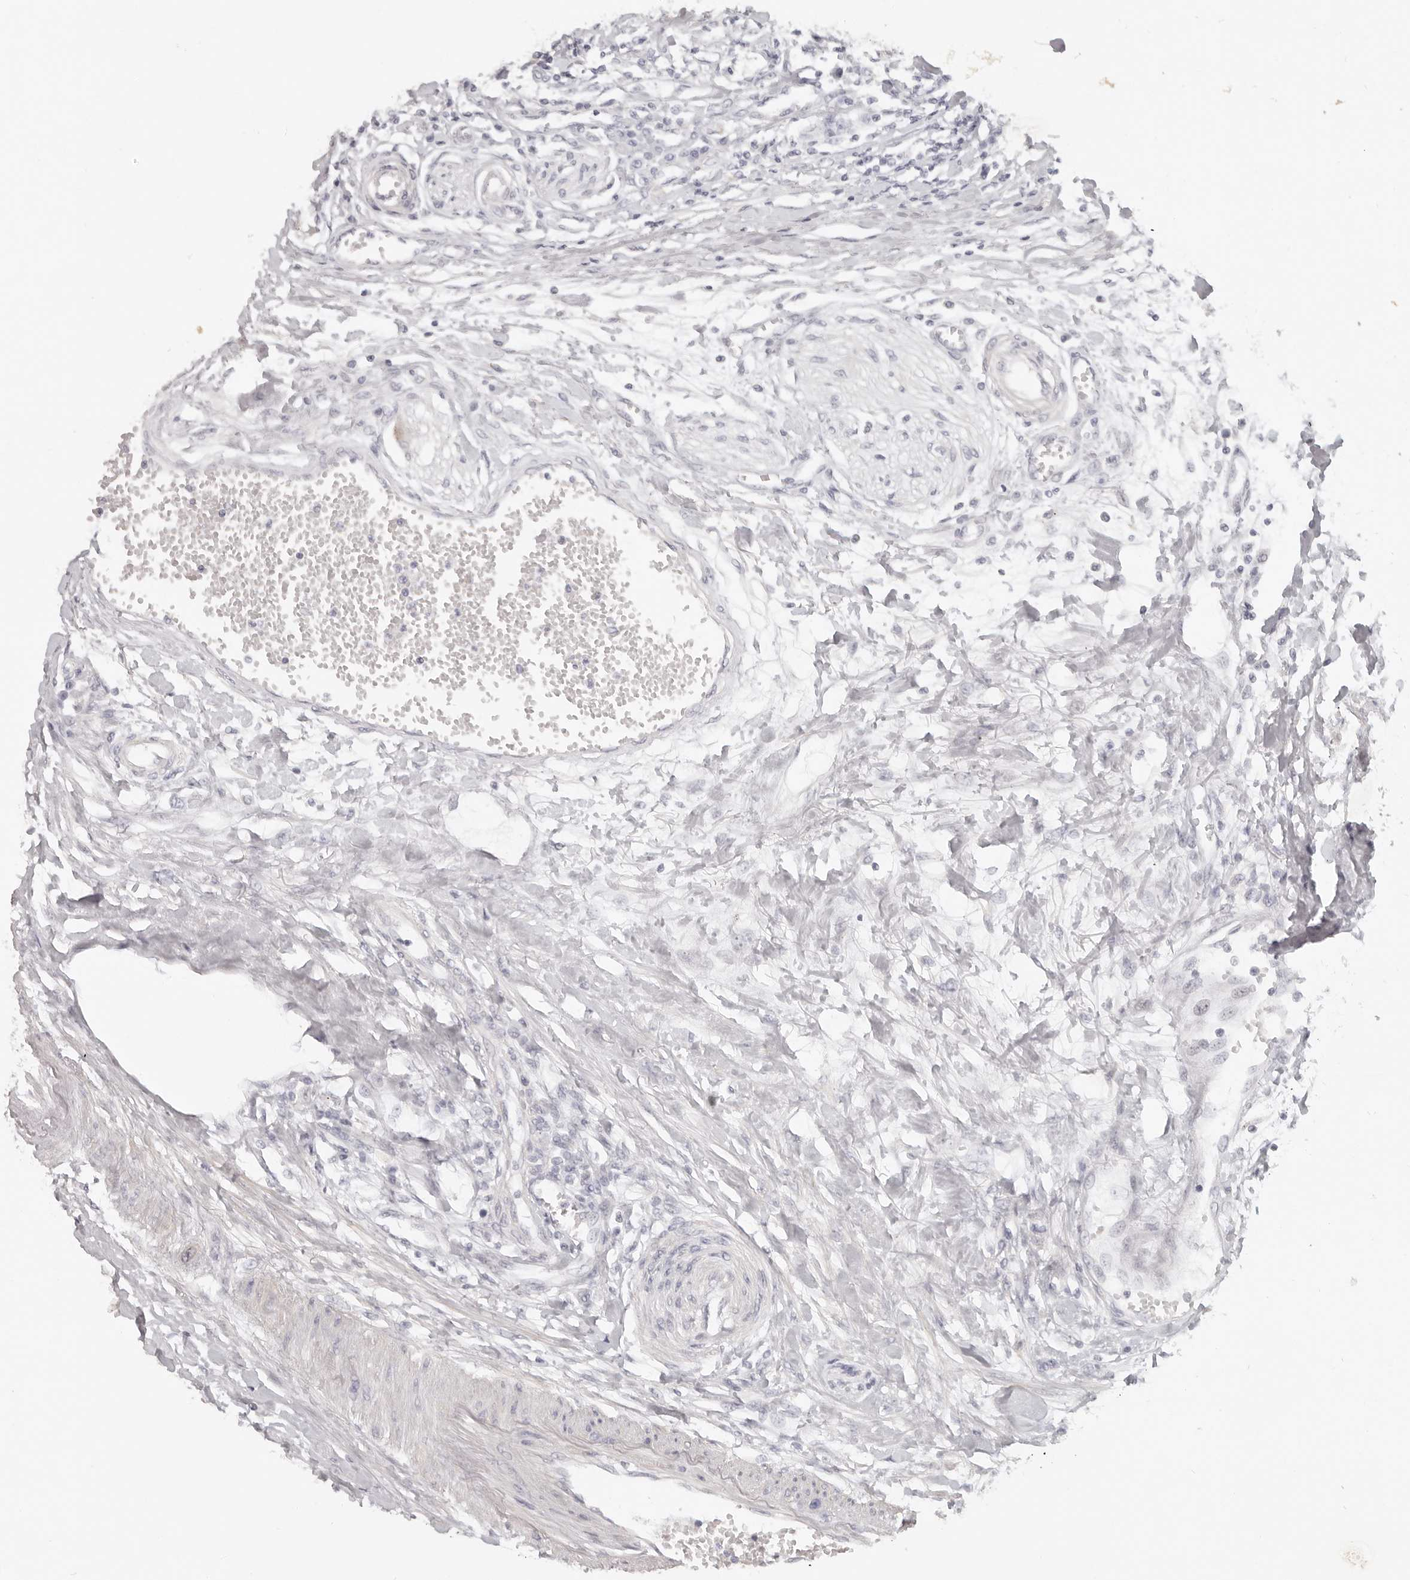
{"staining": {"intensity": "negative", "quantity": "none", "location": "none"}, "tissue": "colorectal cancer", "cell_type": "Tumor cells", "image_type": "cancer", "snomed": [{"axis": "morphology", "description": "Adenocarcinoma, NOS"}, {"axis": "topography", "description": "Rectum"}], "caption": "Colorectal adenocarcinoma stained for a protein using IHC reveals no expression tumor cells.", "gene": "RXFP1", "patient": {"sex": "male", "age": 84}}